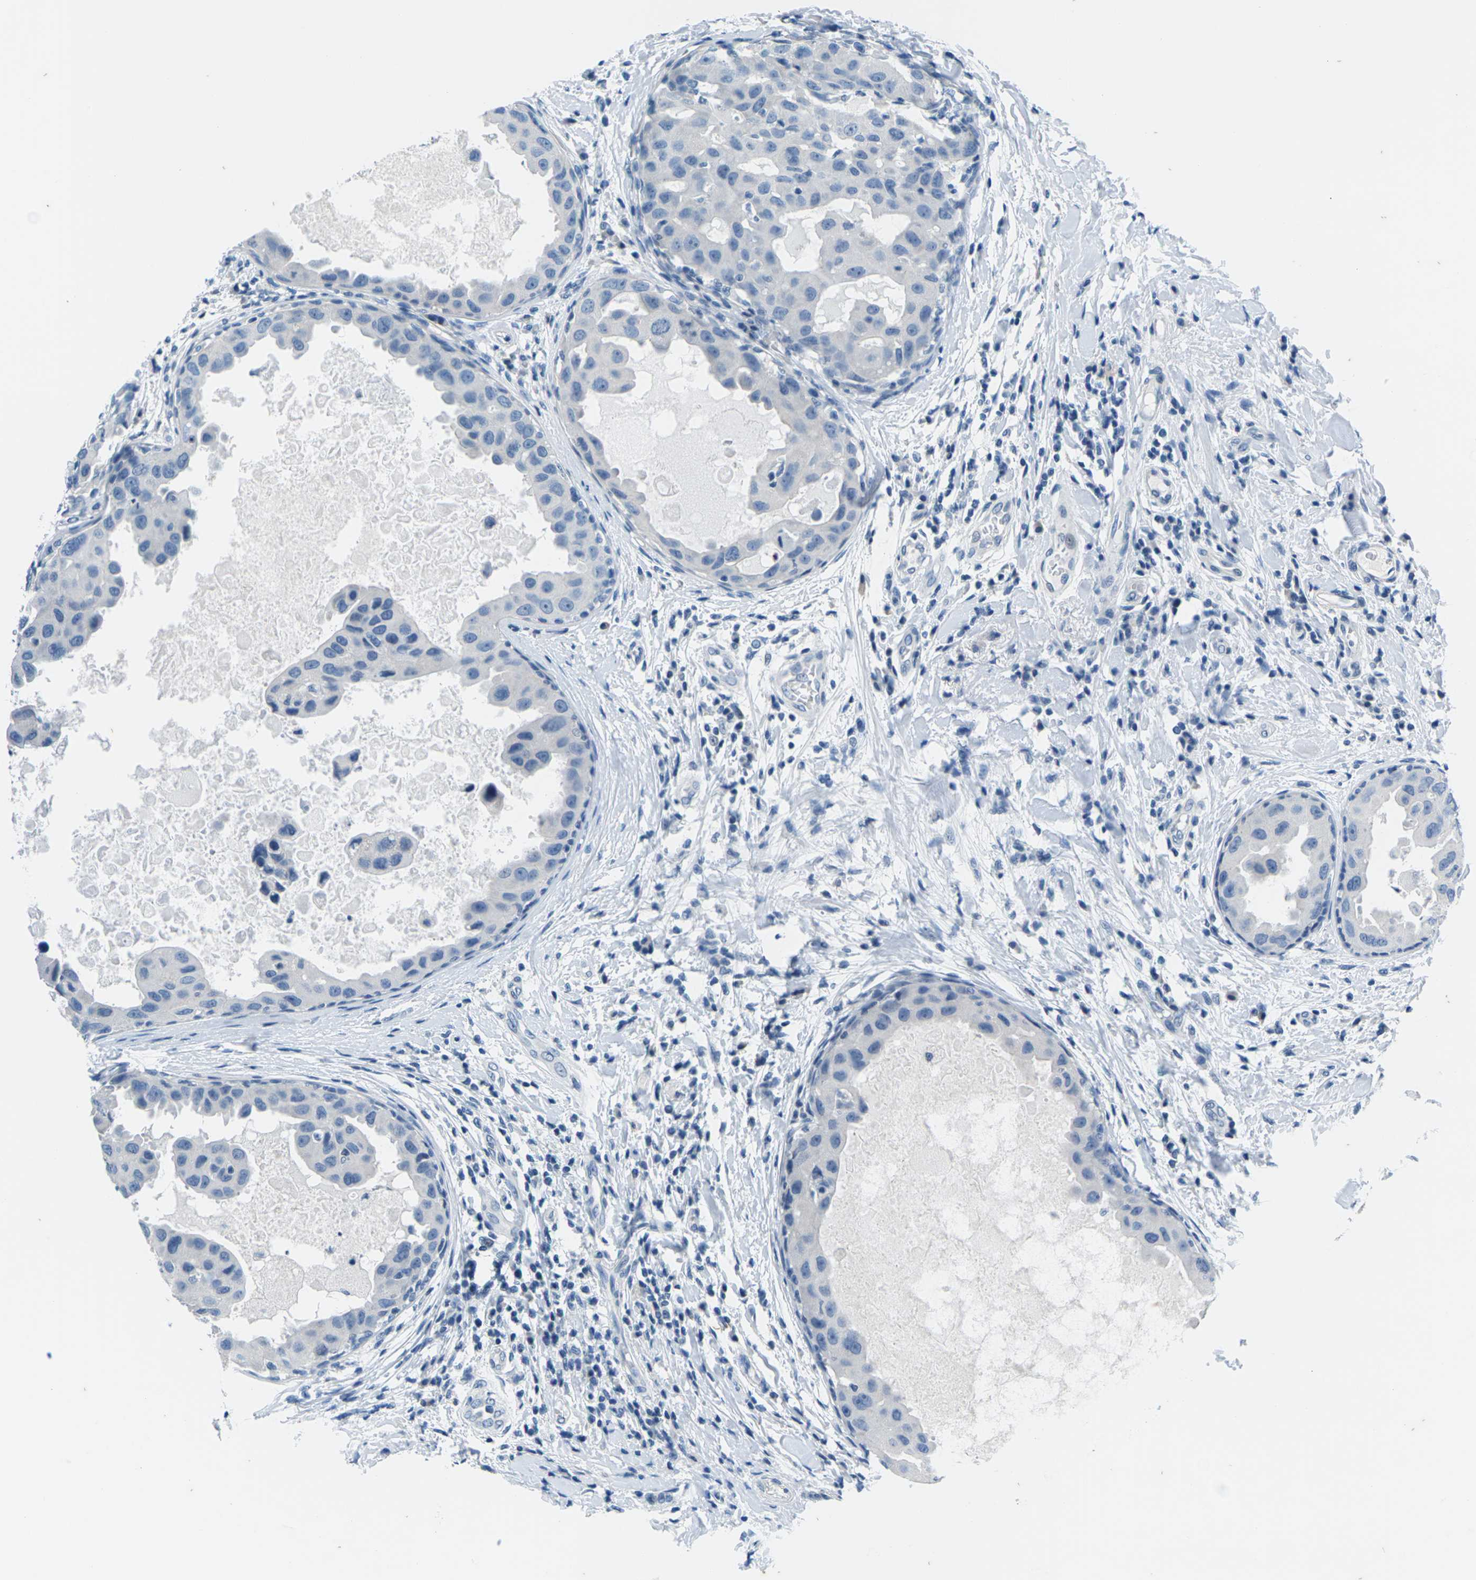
{"staining": {"intensity": "negative", "quantity": "none", "location": "none"}, "tissue": "breast cancer", "cell_type": "Tumor cells", "image_type": "cancer", "snomed": [{"axis": "morphology", "description": "Duct carcinoma"}, {"axis": "topography", "description": "Breast"}], "caption": "A histopathology image of human breast cancer is negative for staining in tumor cells.", "gene": "UMOD", "patient": {"sex": "female", "age": 27}}